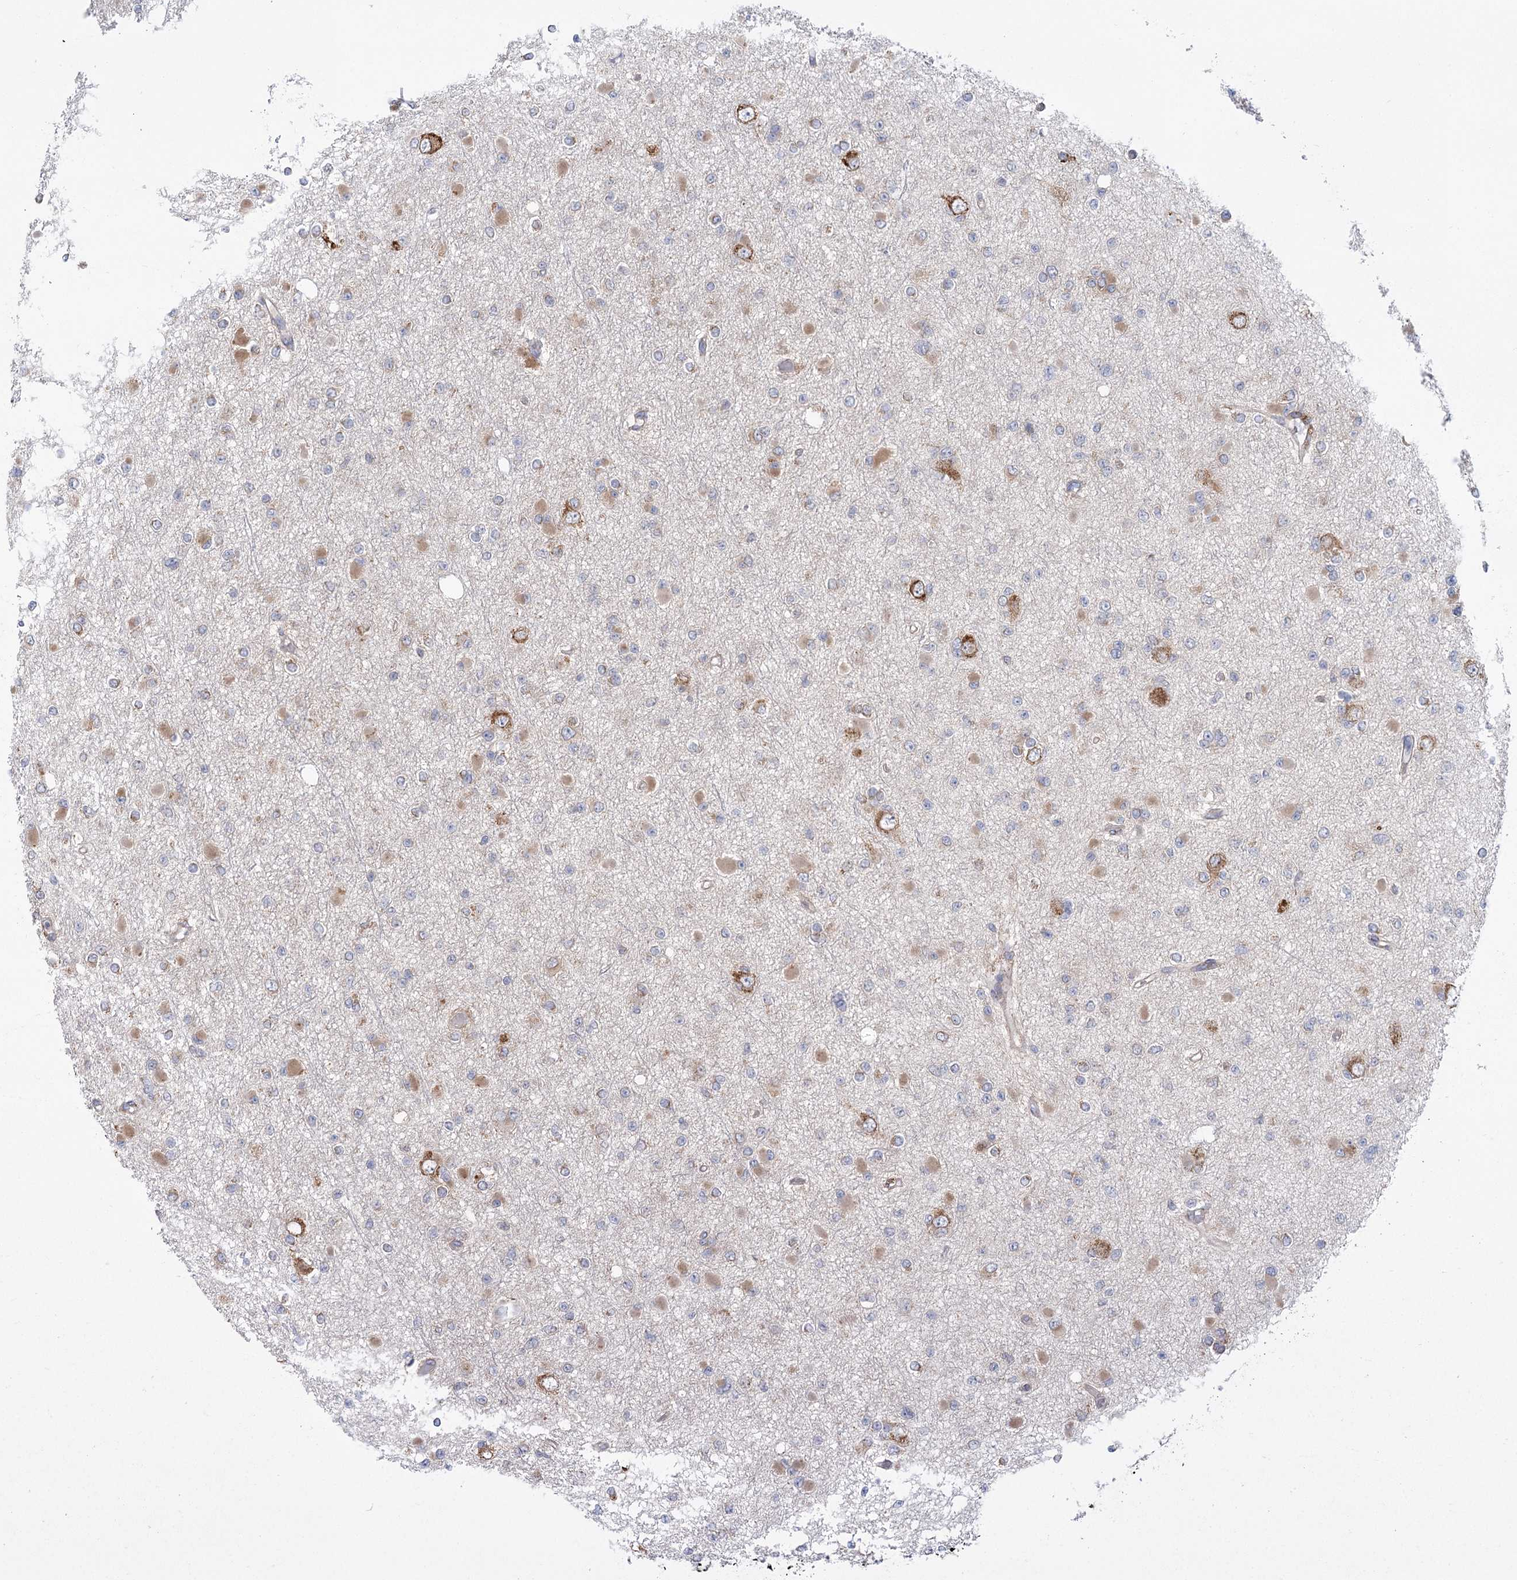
{"staining": {"intensity": "weak", "quantity": "<25%", "location": "cytoplasmic/membranous"}, "tissue": "glioma", "cell_type": "Tumor cells", "image_type": "cancer", "snomed": [{"axis": "morphology", "description": "Glioma, malignant, Low grade"}, {"axis": "topography", "description": "Brain"}], "caption": "Tumor cells show no significant expression in glioma. (Stains: DAB IHC with hematoxylin counter stain, Microscopy: brightfield microscopy at high magnification).", "gene": "METTL24", "patient": {"sex": "female", "age": 22}}